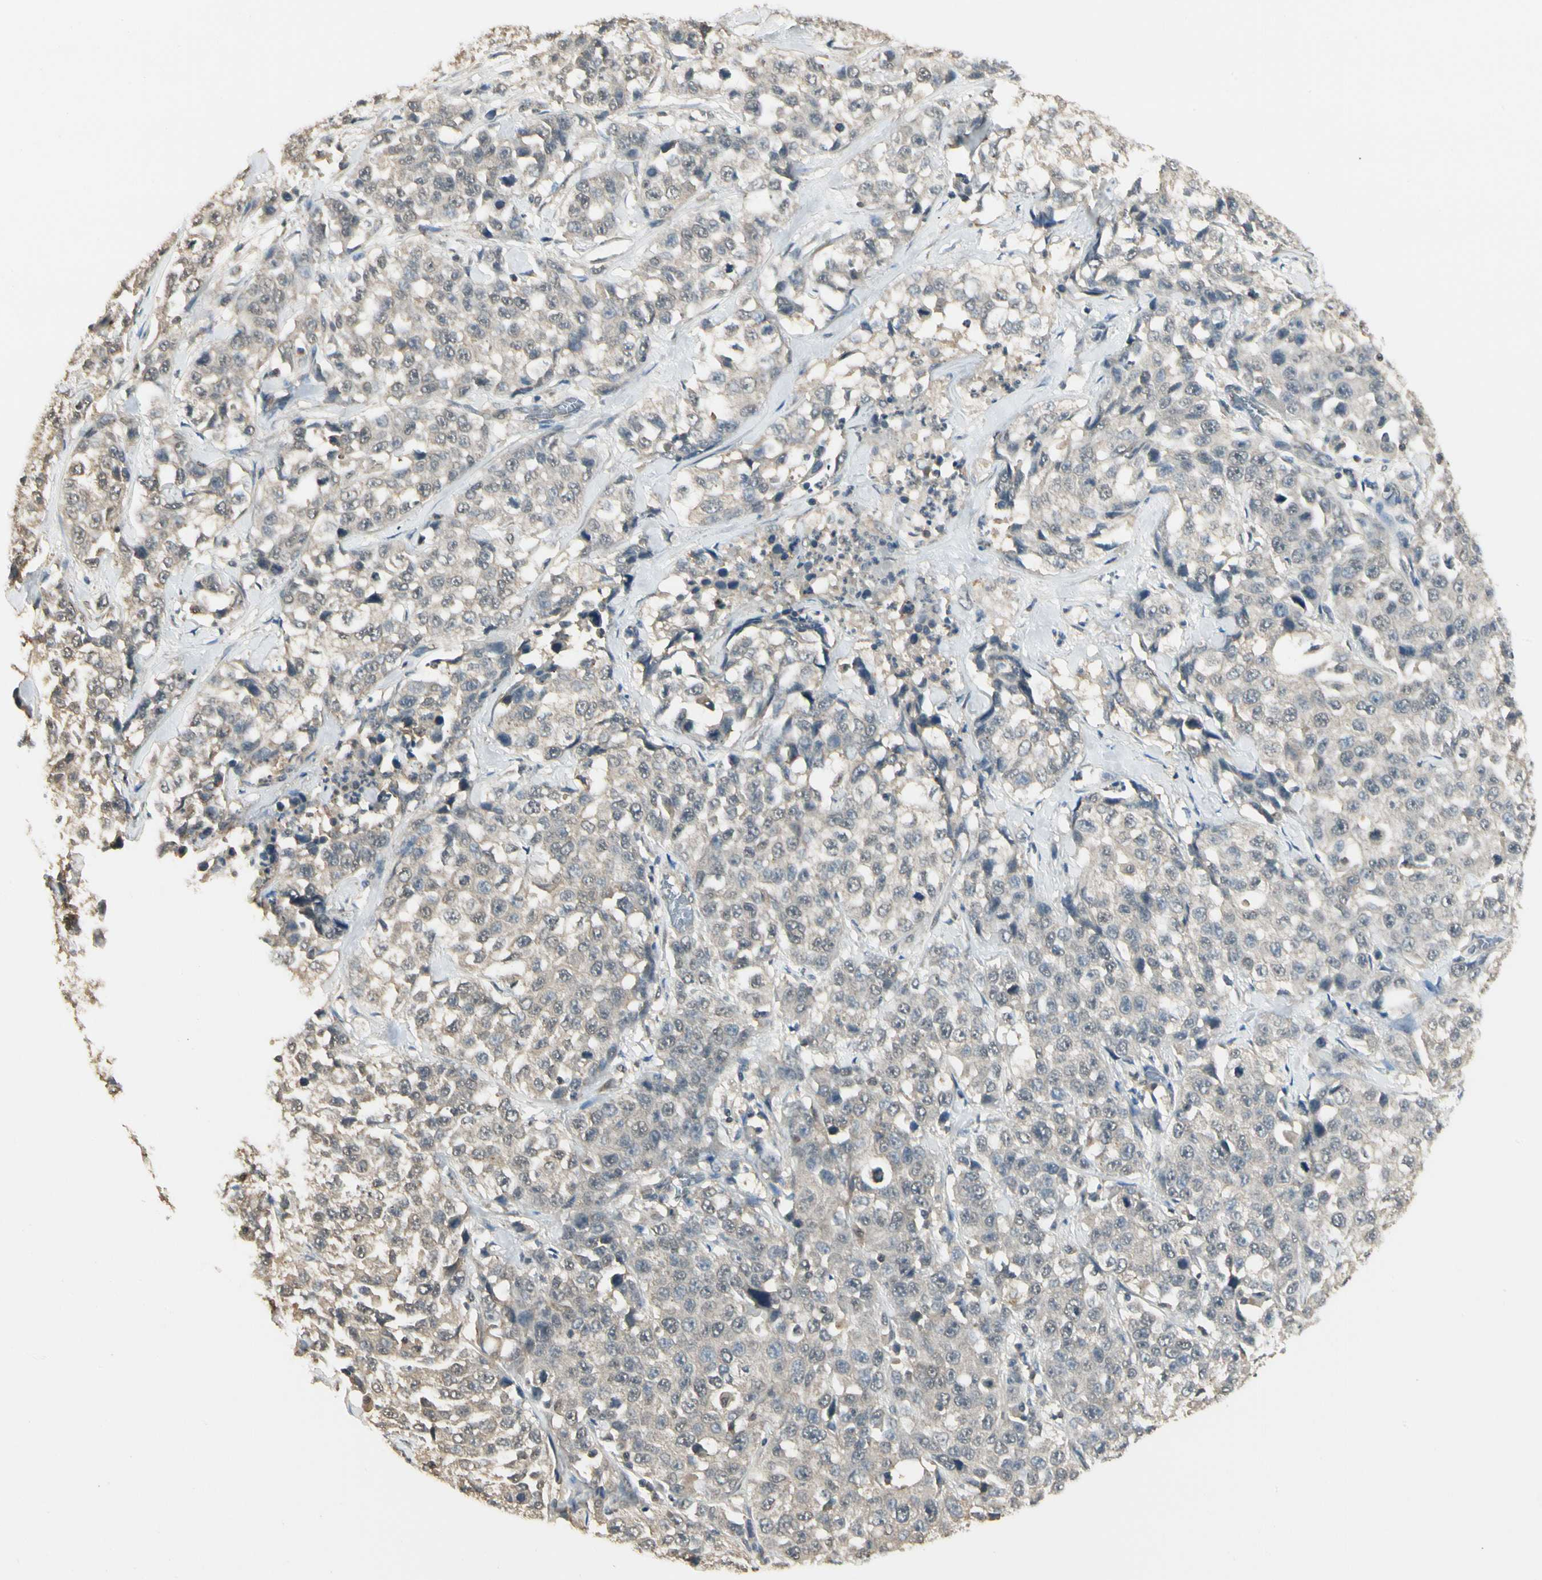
{"staining": {"intensity": "weak", "quantity": ">75%", "location": "nuclear"}, "tissue": "stomach cancer", "cell_type": "Tumor cells", "image_type": "cancer", "snomed": [{"axis": "morphology", "description": "Normal tissue, NOS"}, {"axis": "morphology", "description": "Adenocarcinoma, NOS"}, {"axis": "topography", "description": "Stomach"}], "caption": "Weak nuclear protein expression is present in approximately >75% of tumor cells in stomach cancer (adenocarcinoma). The protein is stained brown, and the nuclei are stained in blue (DAB IHC with brightfield microscopy, high magnification).", "gene": "SGCA", "patient": {"sex": "male", "age": 48}}